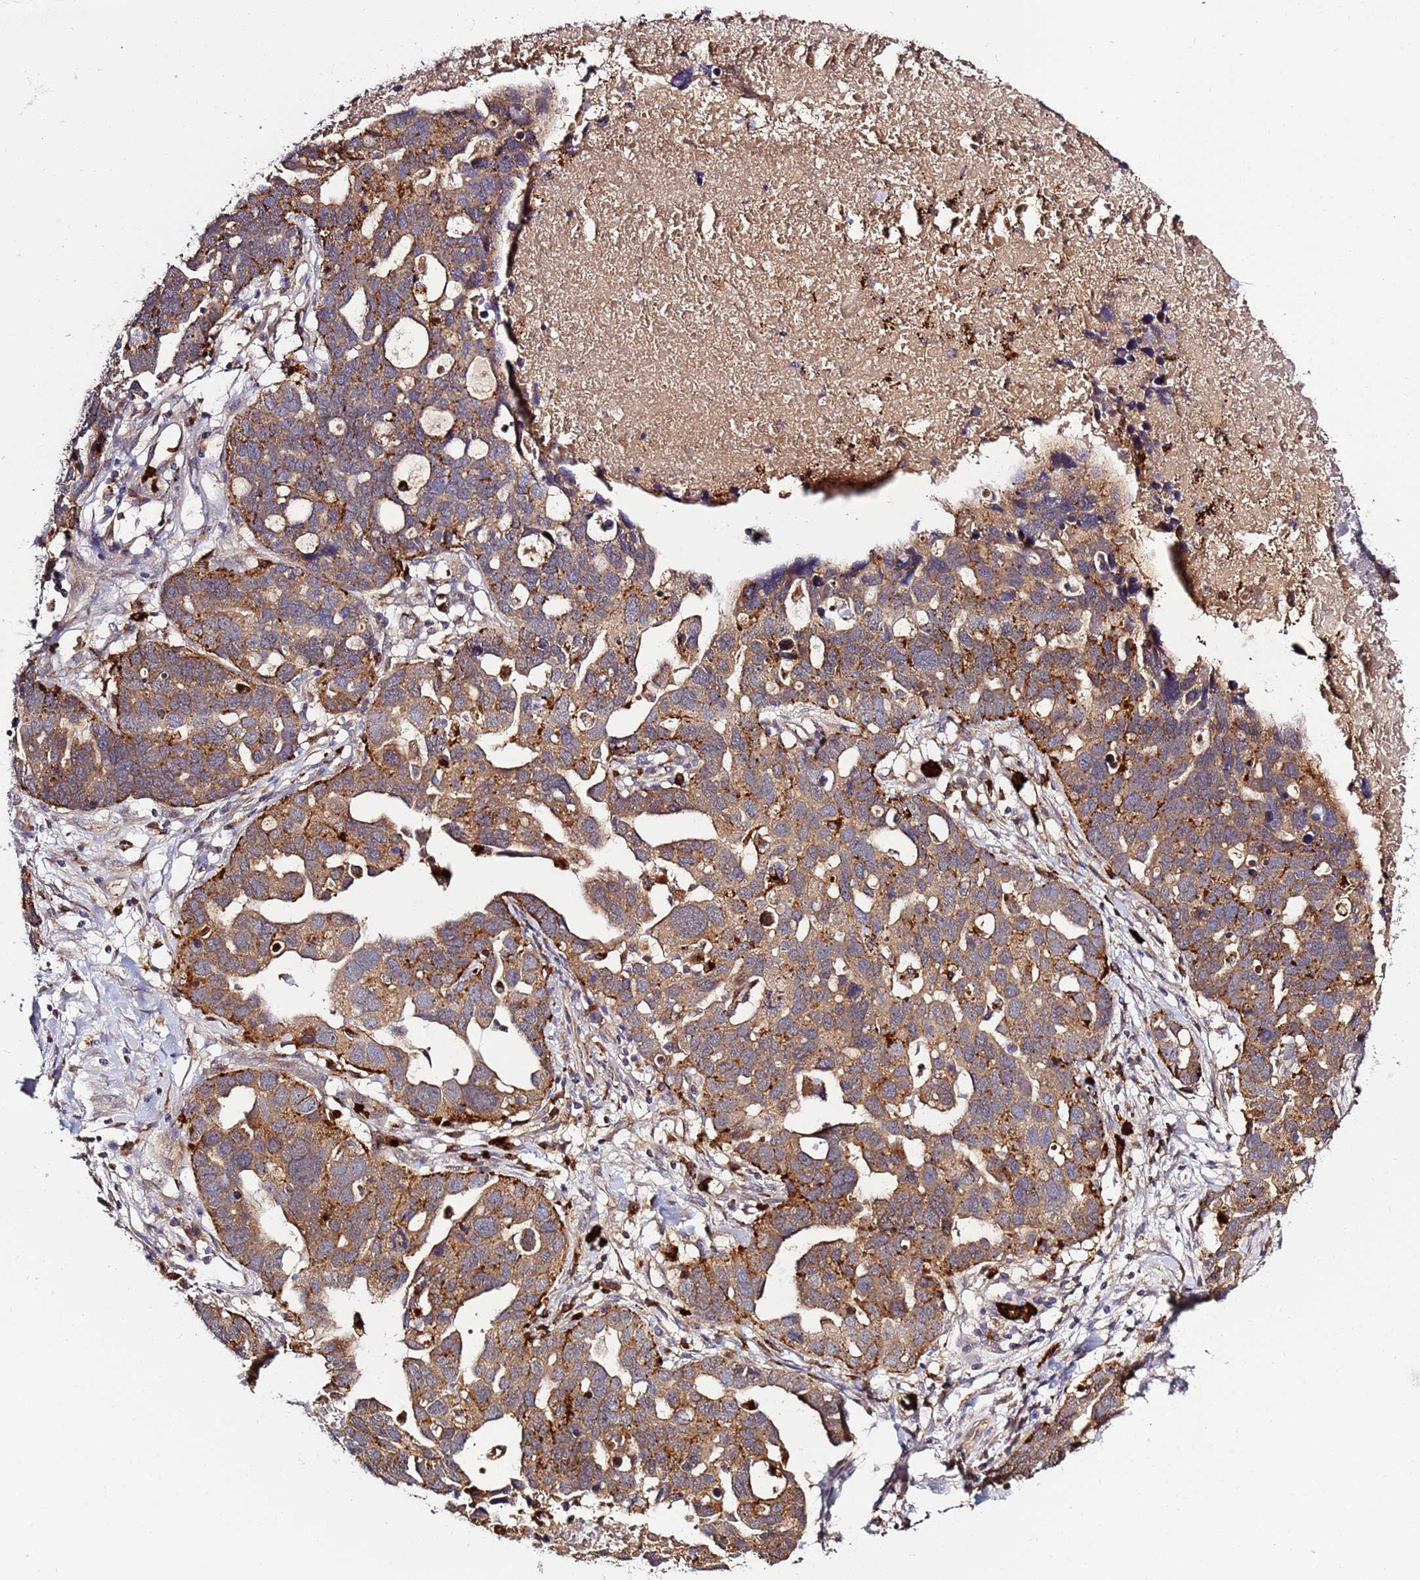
{"staining": {"intensity": "moderate", "quantity": ">75%", "location": "cytoplasmic/membranous"}, "tissue": "ovarian cancer", "cell_type": "Tumor cells", "image_type": "cancer", "snomed": [{"axis": "morphology", "description": "Cystadenocarcinoma, serous, NOS"}, {"axis": "topography", "description": "Ovary"}], "caption": "IHC of serous cystadenocarcinoma (ovarian) reveals medium levels of moderate cytoplasmic/membranous positivity in approximately >75% of tumor cells. The staining was performed using DAB to visualize the protein expression in brown, while the nuclei were stained in blue with hematoxylin (Magnification: 20x).", "gene": "VPS36", "patient": {"sex": "female", "age": 54}}